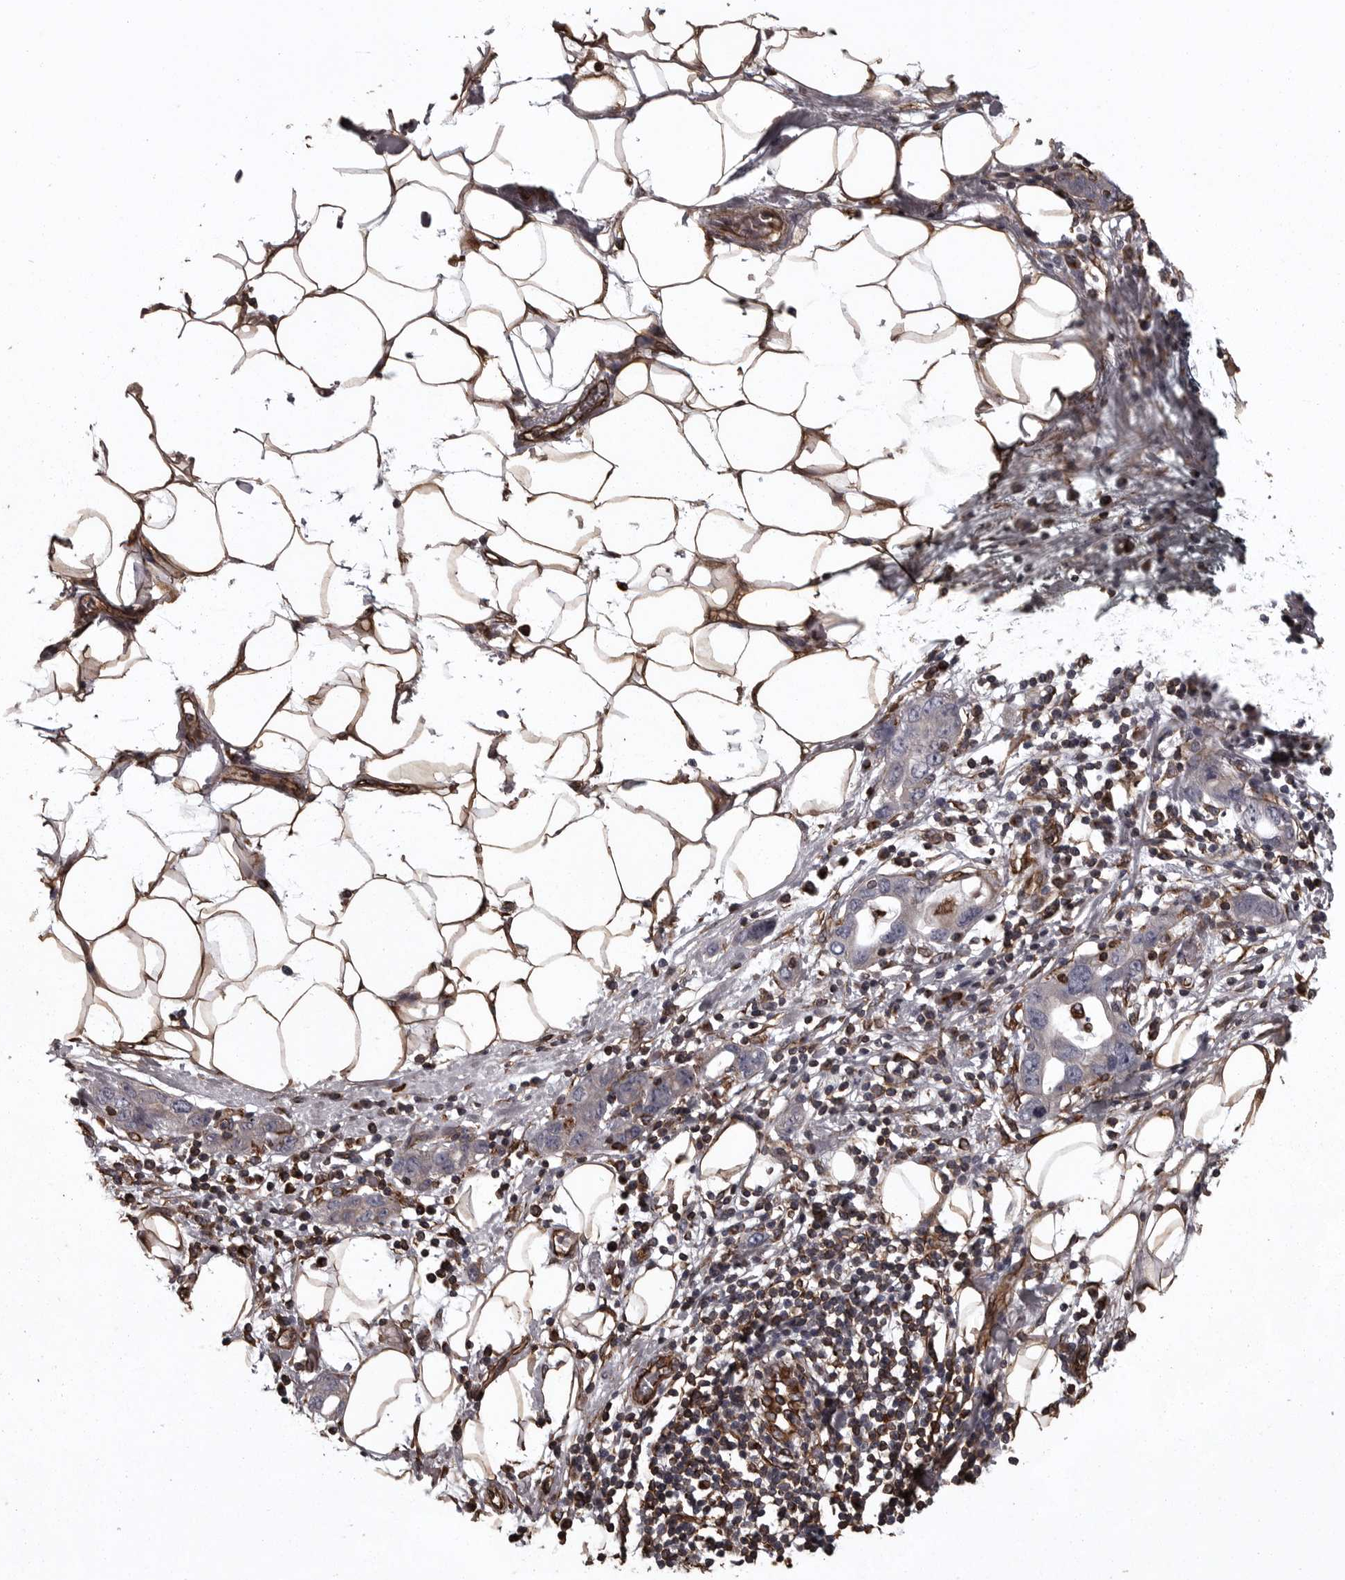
{"staining": {"intensity": "negative", "quantity": "none", "location": "none"}, "tissue": "stomach cancer", "cell_type": "Tumor cells", "image_type": "cancer", "snomed": [{"axis": "morphology", "description": "Adenocarcinoma, NOS"}, {"axis": "topography", "description": "Stomach, lower"}], "caption": "DAB (3,3'-diaminobenzidine) immunohistochemical staining of stomach adenocarcinoma exhibits no significant expression in tumor cells. The staining was performed using DAB (3,3'-diaminobenzidine) to visualize the protein expression in brown, while the nuclei were stained in blue with hematoxylin (Magnification: 20x).", "gene": "FAAP100", "patient": {"sex": "female", "age": 93}}